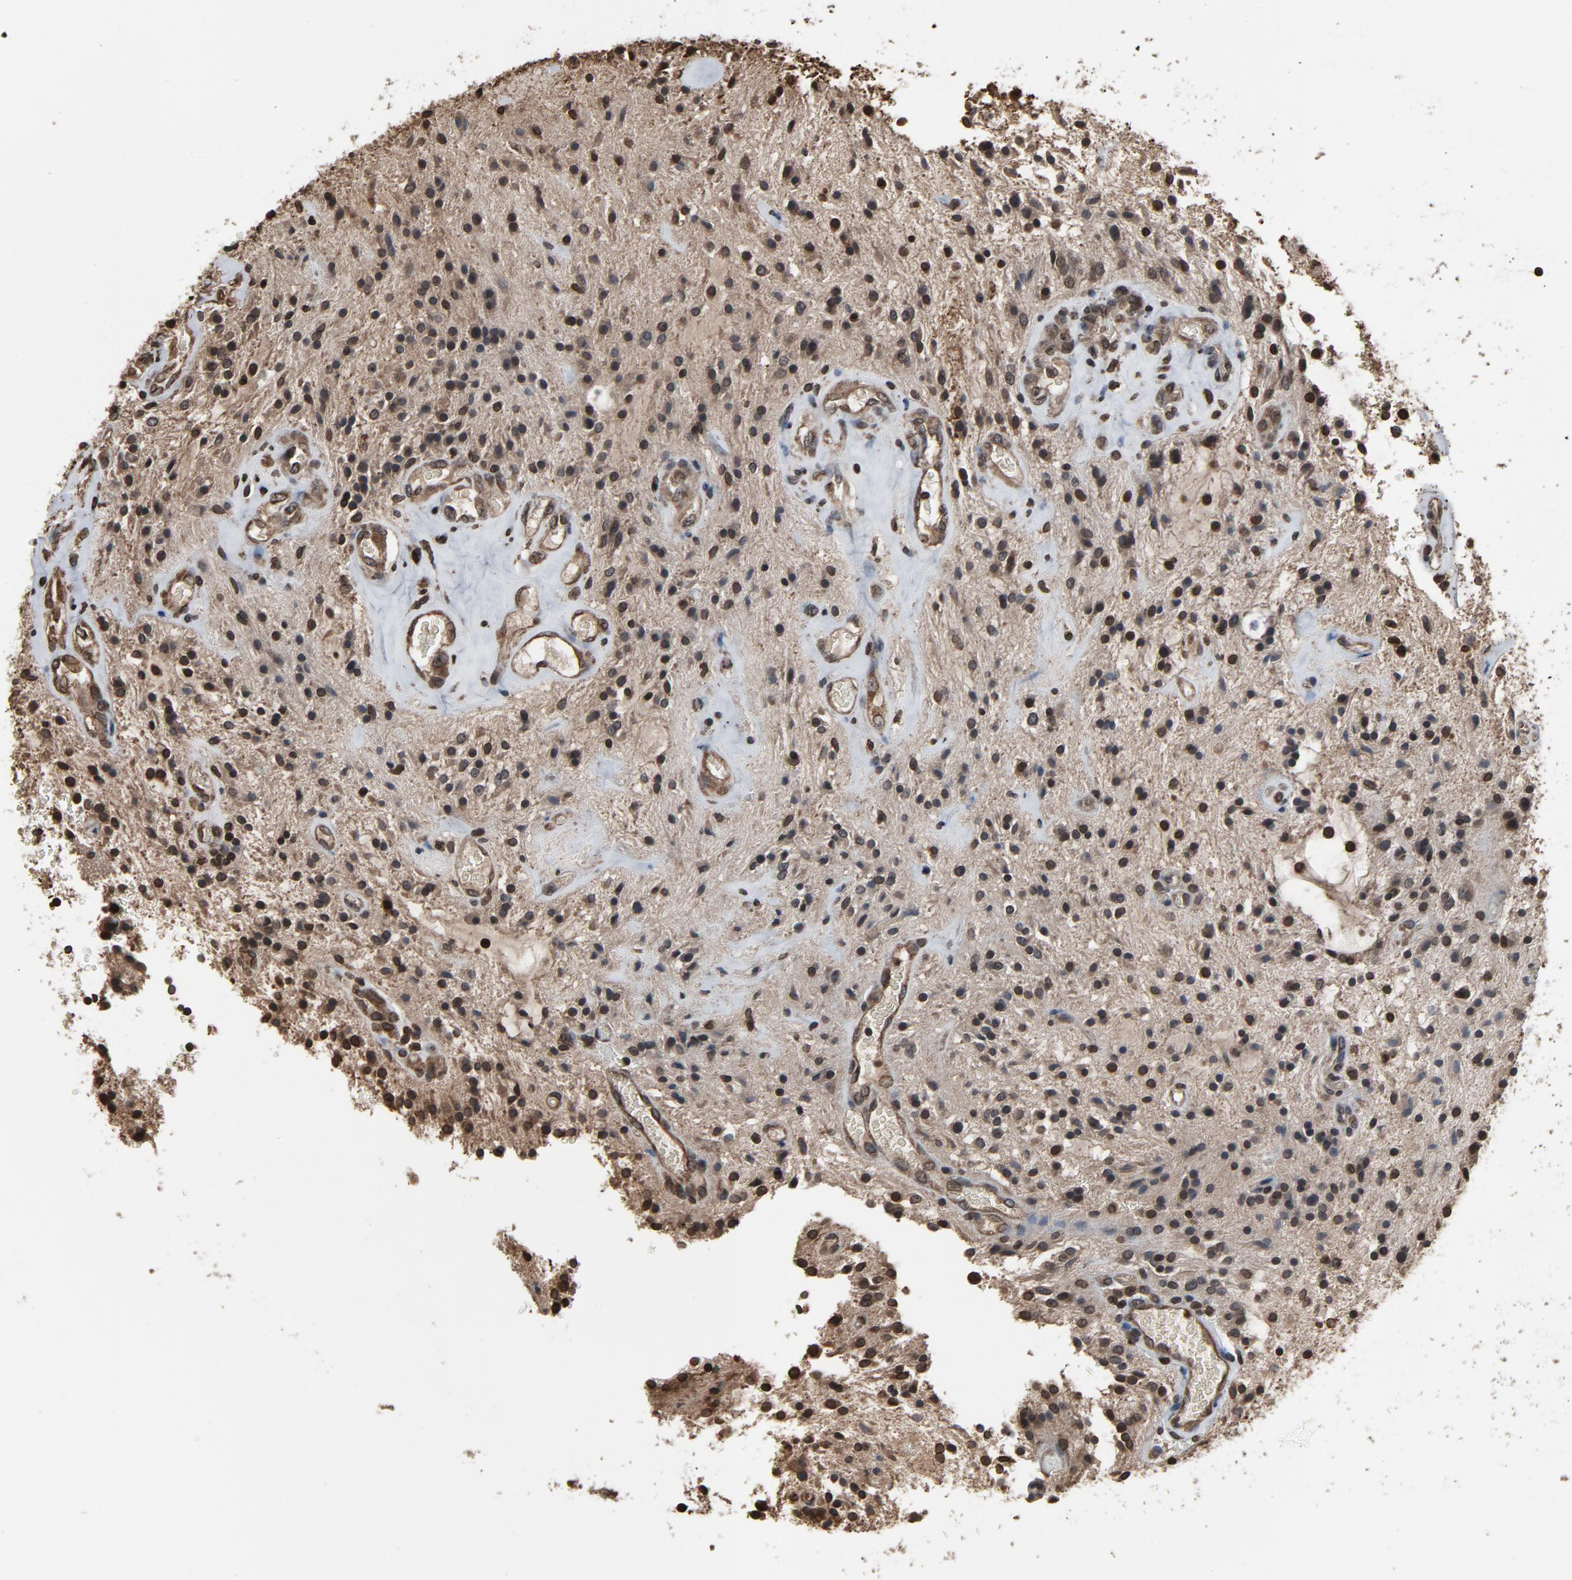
{"staining": {"intensity": "weak", "quantity": "25%-75%", "location": "cytoplasmic/membranous,nuclear"}, "tissue": "glioma", "cell_type": "Tumor cells", "image_type": "cancer", "snomed": [{"axis": "morphology", "description": "Glioma, malignant, NOS"}, {"axis": "topography", "description": "Cerebellum"}], "caption": "An IHC micrograph of tumor tissue is shown. Protein staining in brown highlights weak cytoplasmic/membranous and nuclear positivity in glioma within tumor cells.", "gene": "UBE2D1", "patient": {"sex": "female", "age": 10}}